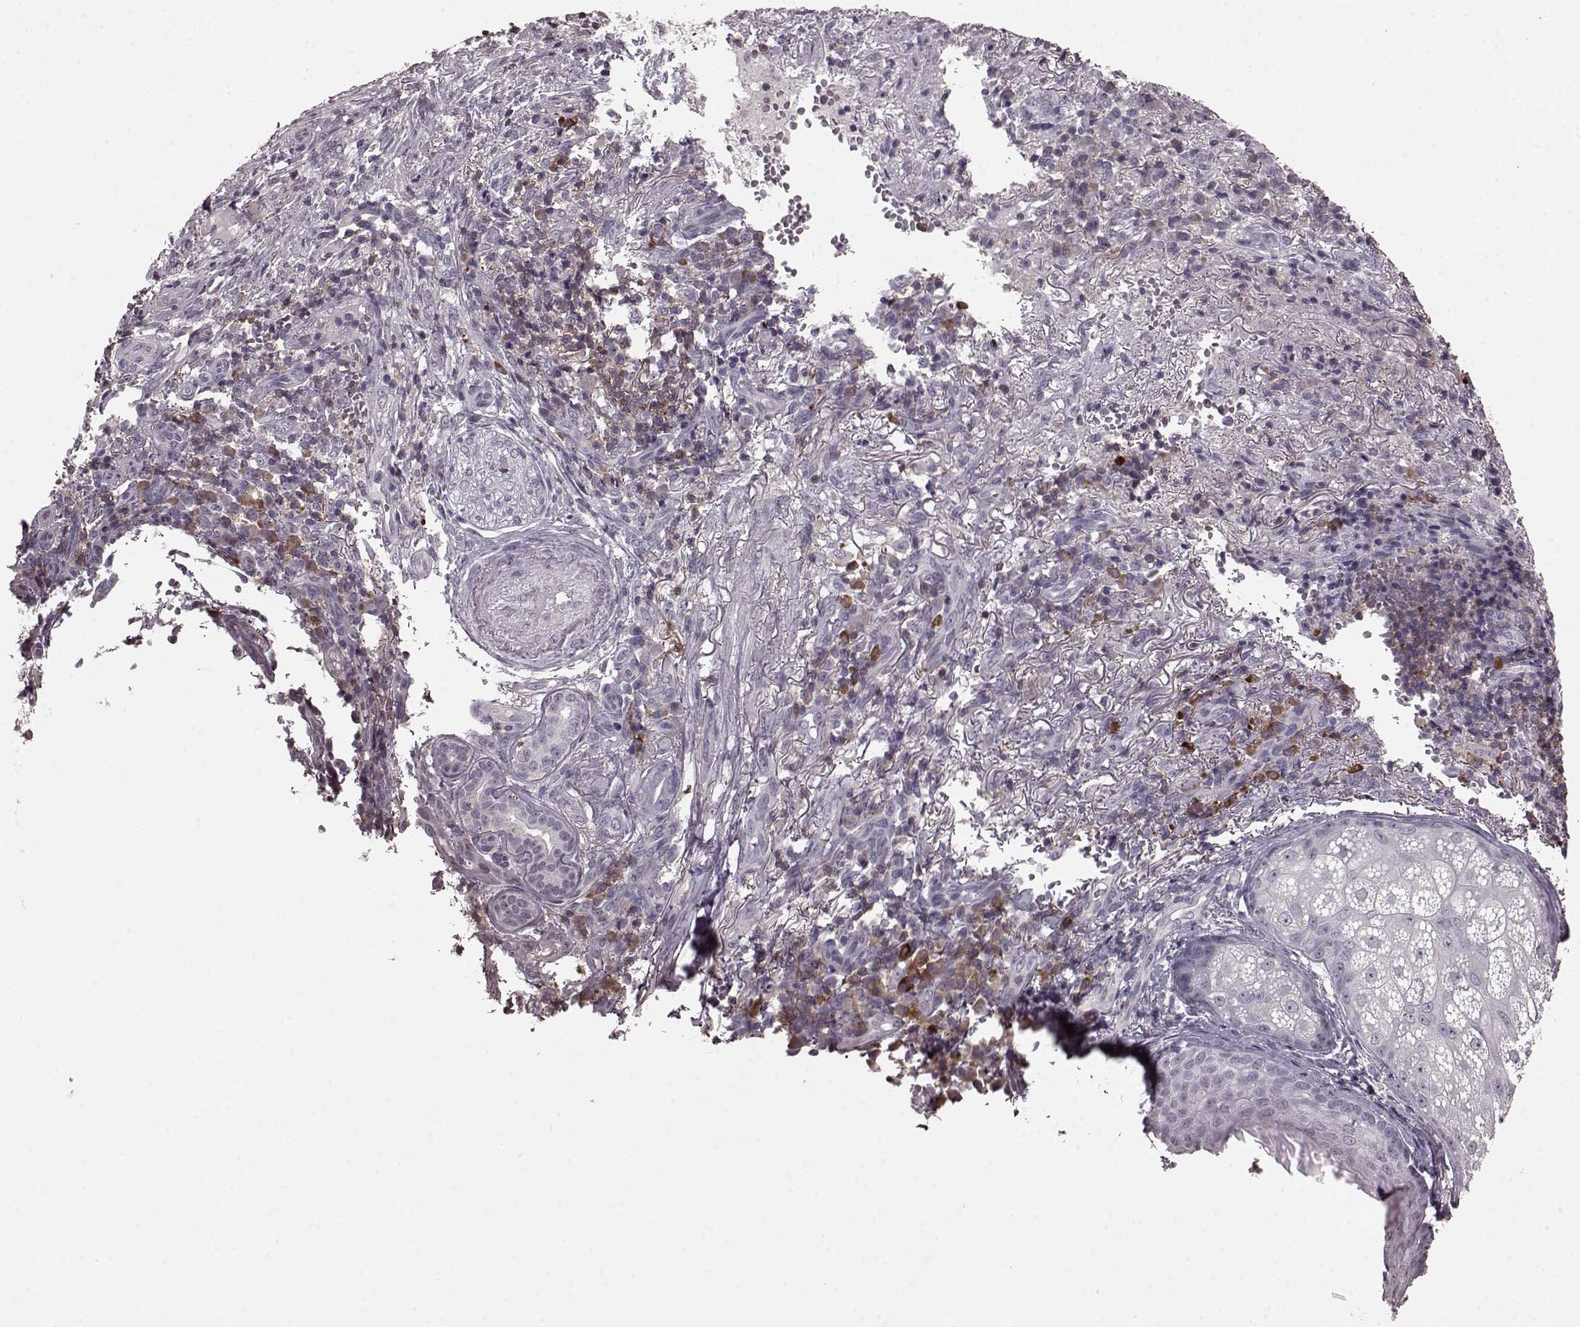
{"staining": {"intensity": "negative", "quantity": "none", "location": "none"}, "tissue": "skin cancer", "cell_type": "Tumor cells", "image_type": "cancer", "snomed": [{"axis": "morphology", "description": "Basal cell carcinoma"}, {"axis": "topography", "description": "Skin"}], "caption": "Basal cell carcinoma (skin) was stained to show a protein in brown. There is no significant expression in tumor cells.", "gene": "CD28", "patient": {"sex": "female", "age": 69}}